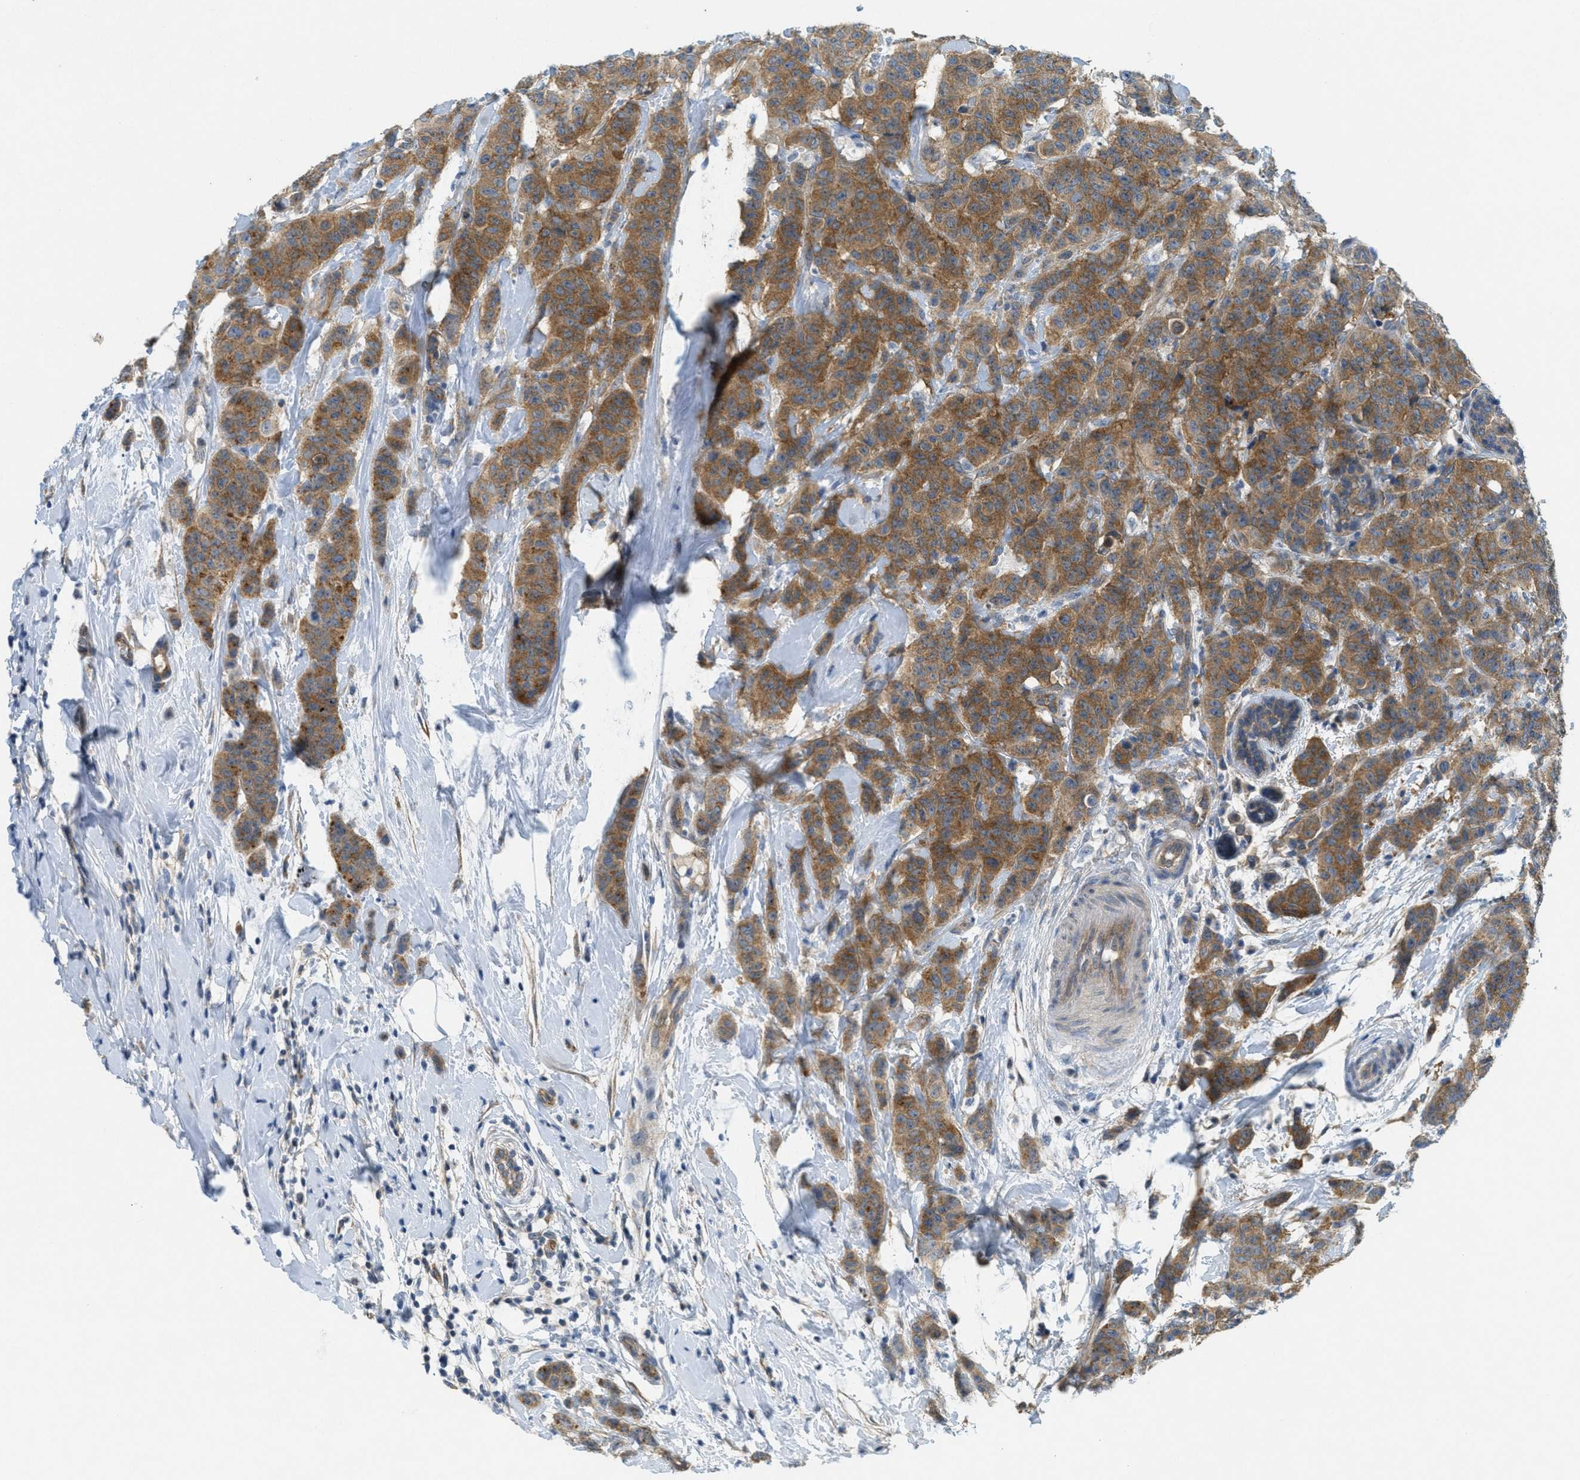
{"staining": {"intensity": "moderate", "quantity": ">75%", "location": "cytoplasmic/membranous"}, "tissue": "breast cancer", "cell_type": "Tumor cells", "image_type": "cancer", "snomed": [{"axis": "morphology", "description": "Normal tissue, NOS"}, {"axis": "morphology", "description": "Duct carcinoma"}, {"axis": "topography", "description": "Breast"}], "caption": "A high-resolution histopathology image shows immunohistochemistry (IHC) staining of breast invasive ductal carcinoma, which exhibits moderate cytoplasmic/membranous expression in approximately >75% of tumor cells.", "gene": "ZFYVE9", "patient": {"sex": "female", "age": 40}}